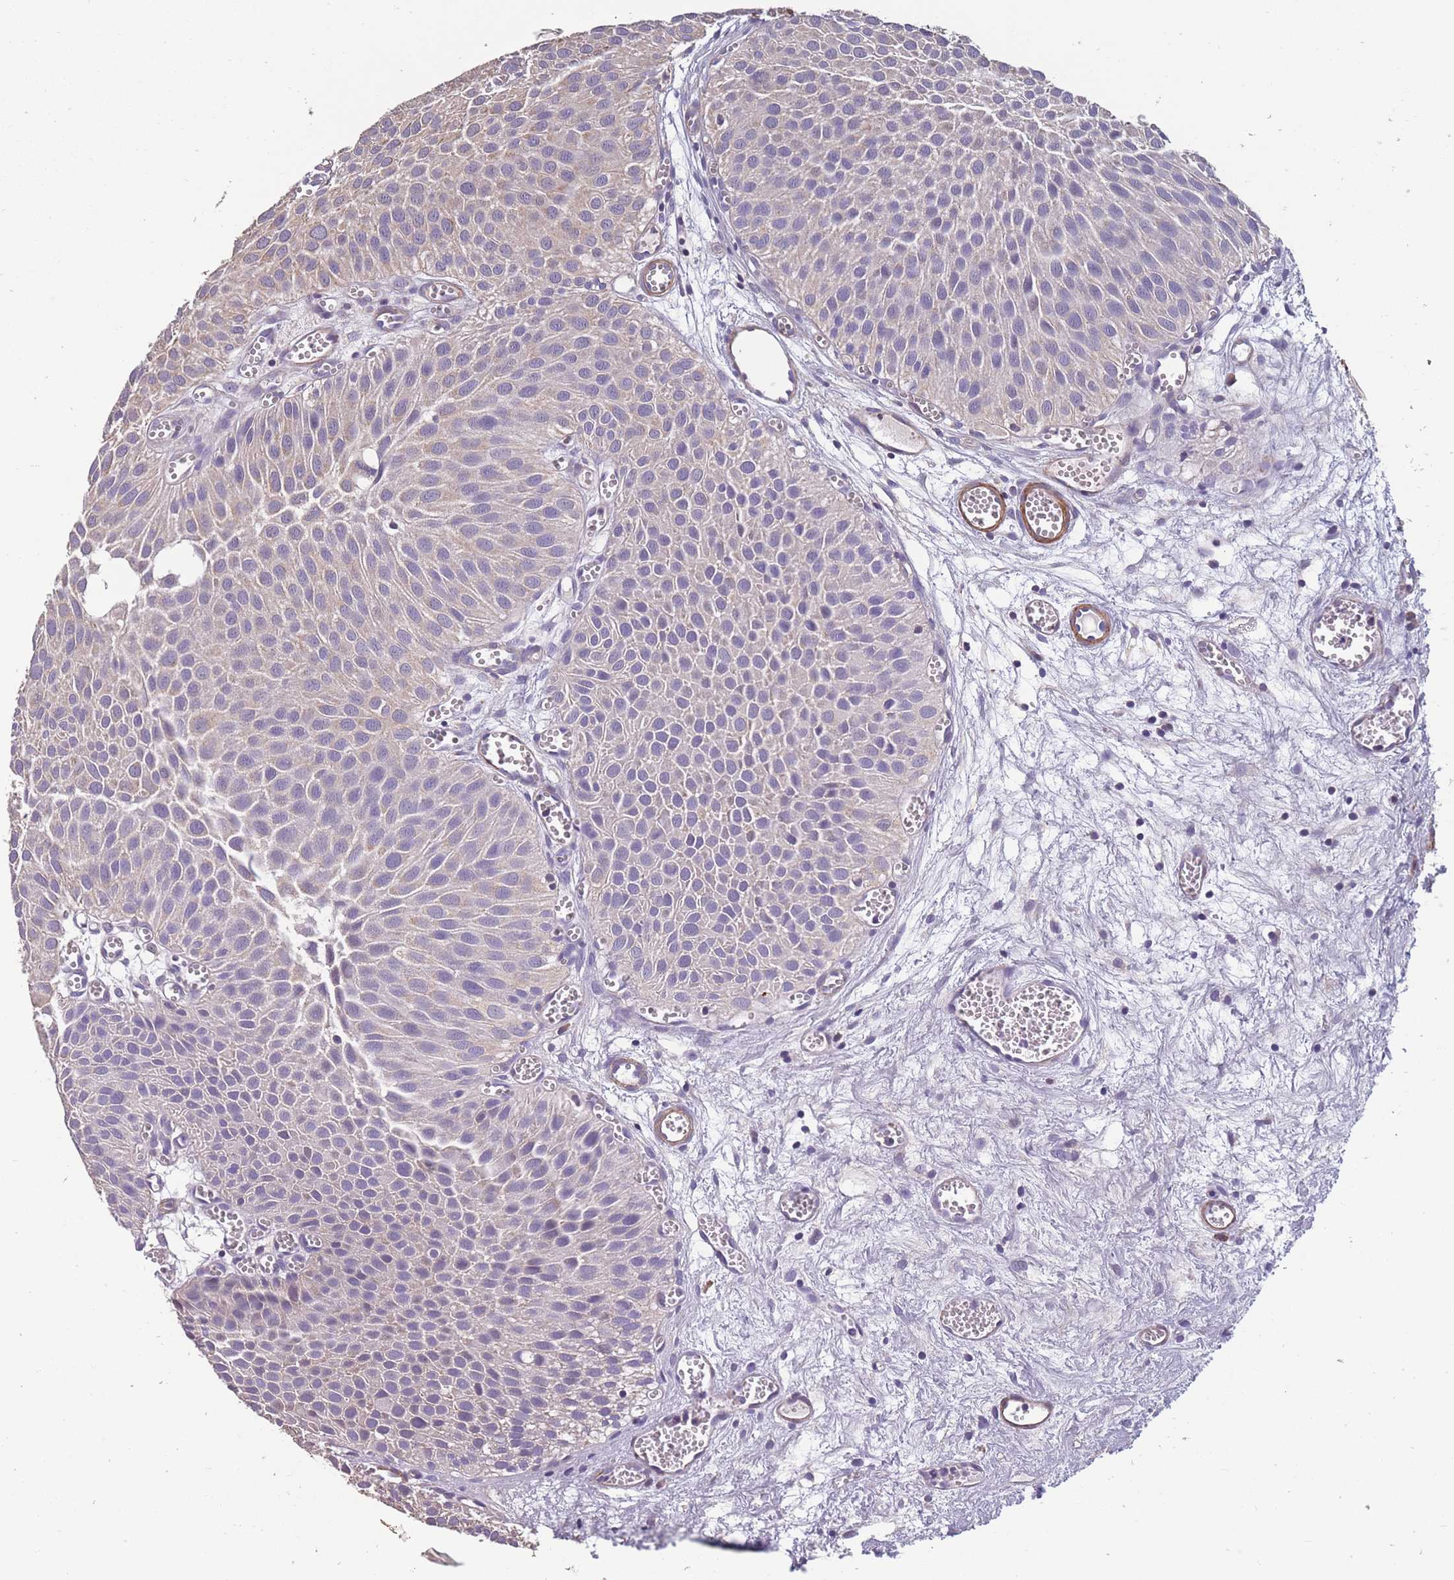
{"staining": {"intensity": "negative", "quantity": "none", "location": "none"}, "tissue": "urothelial cancer", "cell_type": "Tumor cells", "image_type": "cancer", "snomed": [{"axis": "morphology", "description": "Urothelial carcinoma, Low grade"}, {"axis": "topography", "description": "Urinary bladder"}], "caption": "A high-resolution photomicrograph shows immunohistochemistry staining of urothelial carcinoma (low-grade), which displays no significant expression in tumor cells.", "gene": "TOMM40L", "patient": {"sex": "male", "age": 88}}